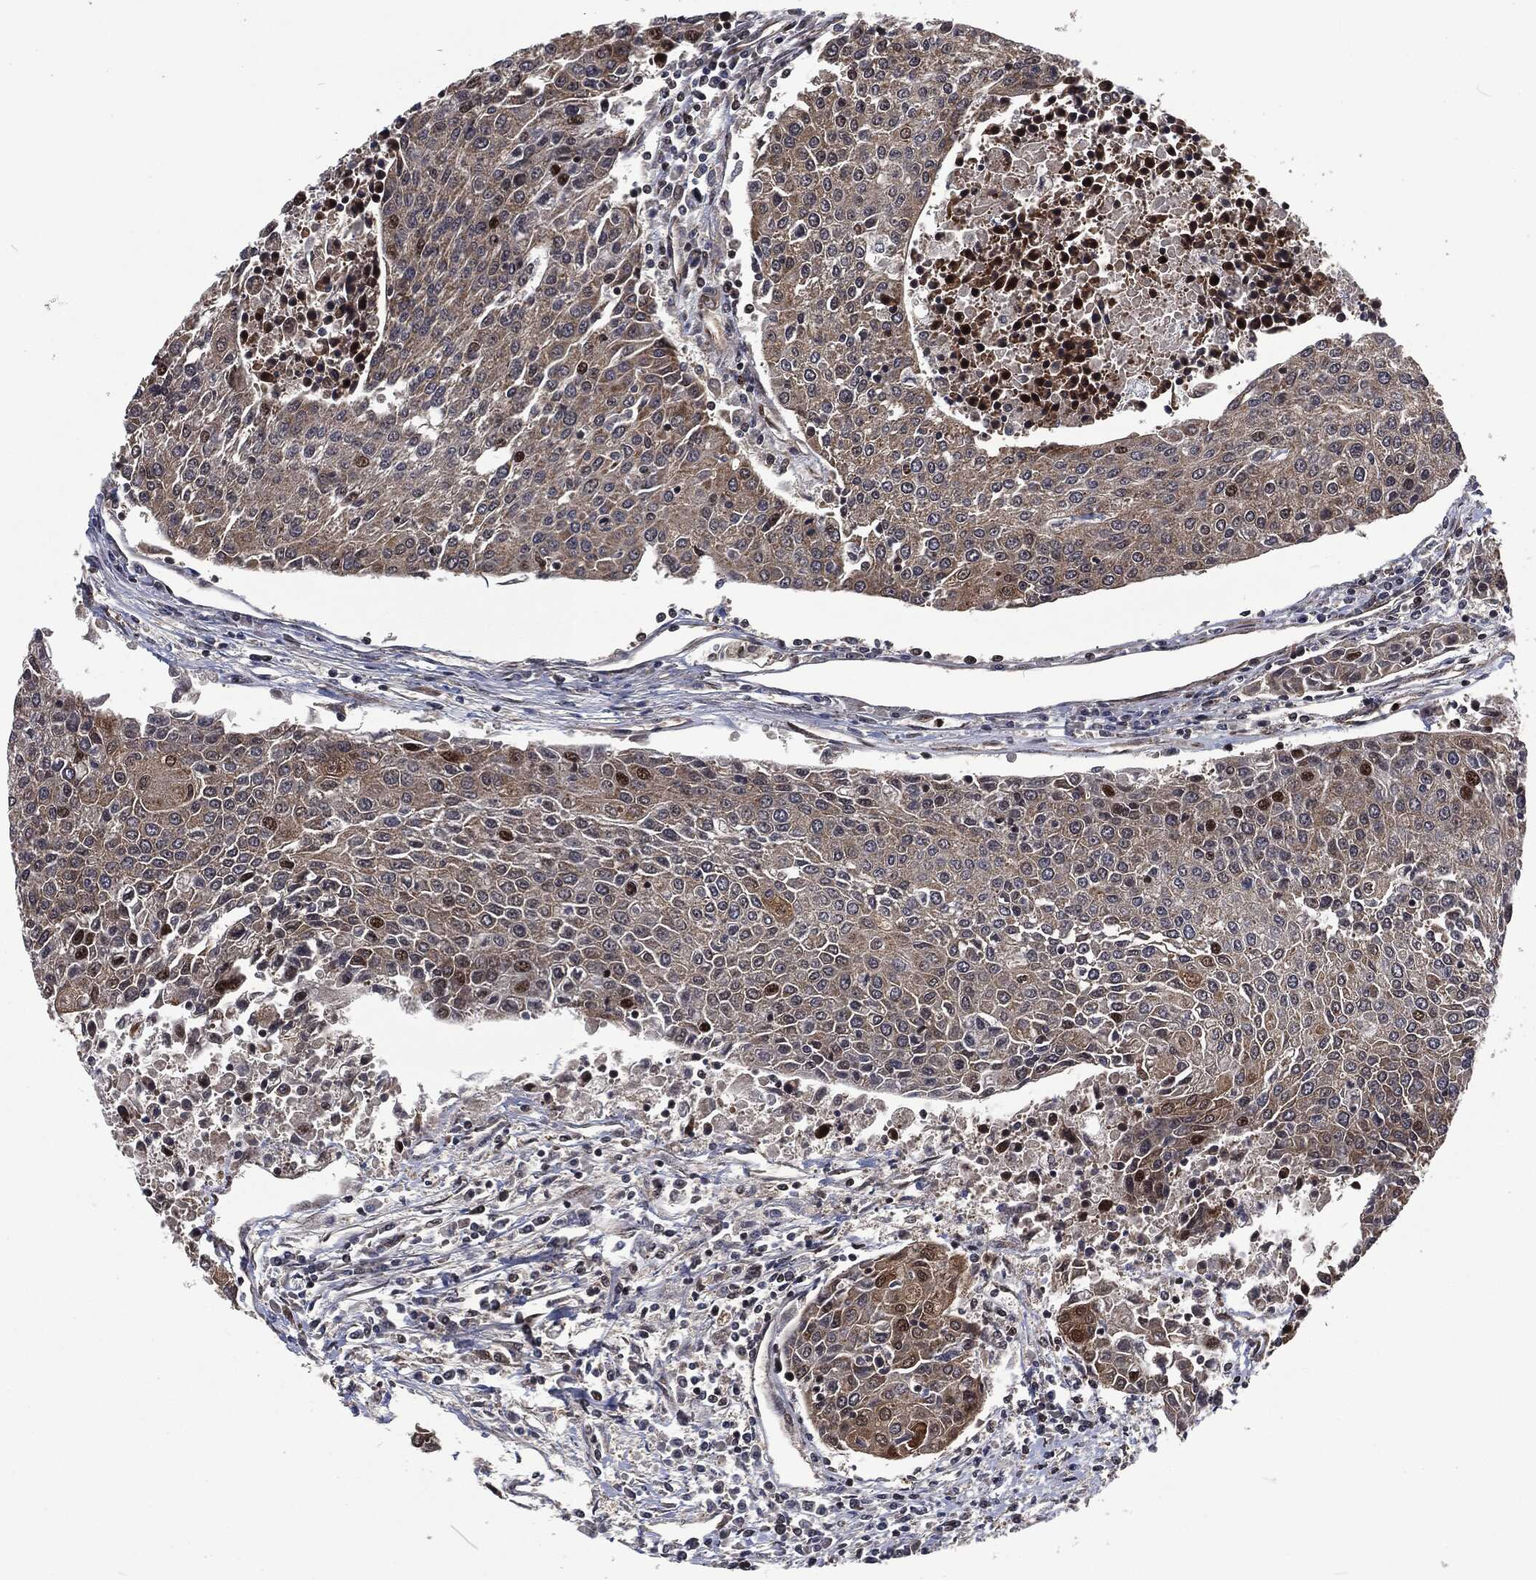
{"staining": {"intensity": "weak", "quantity": "25%-75%", "location": "cytoplasmic/membranous"}, "tissue": "urothelial cancer", "cell_type": "Tumor cells", "image_type": "cancer", "snomed": [{"axis": "morphology", "description": "Urothelial carcinoma, High grade"}, {"axis": "topography", "description": "Urinary bladder"}], "caption": "Immunohistochemical staining of urothelial carcinoma (high-grade) displays low levels of weak cytoplasmic/membranous staining in approximately 25%-75% of tumor cells.", "gene": "CMPK2", "patient": {"sex": "female", "age": 85}}